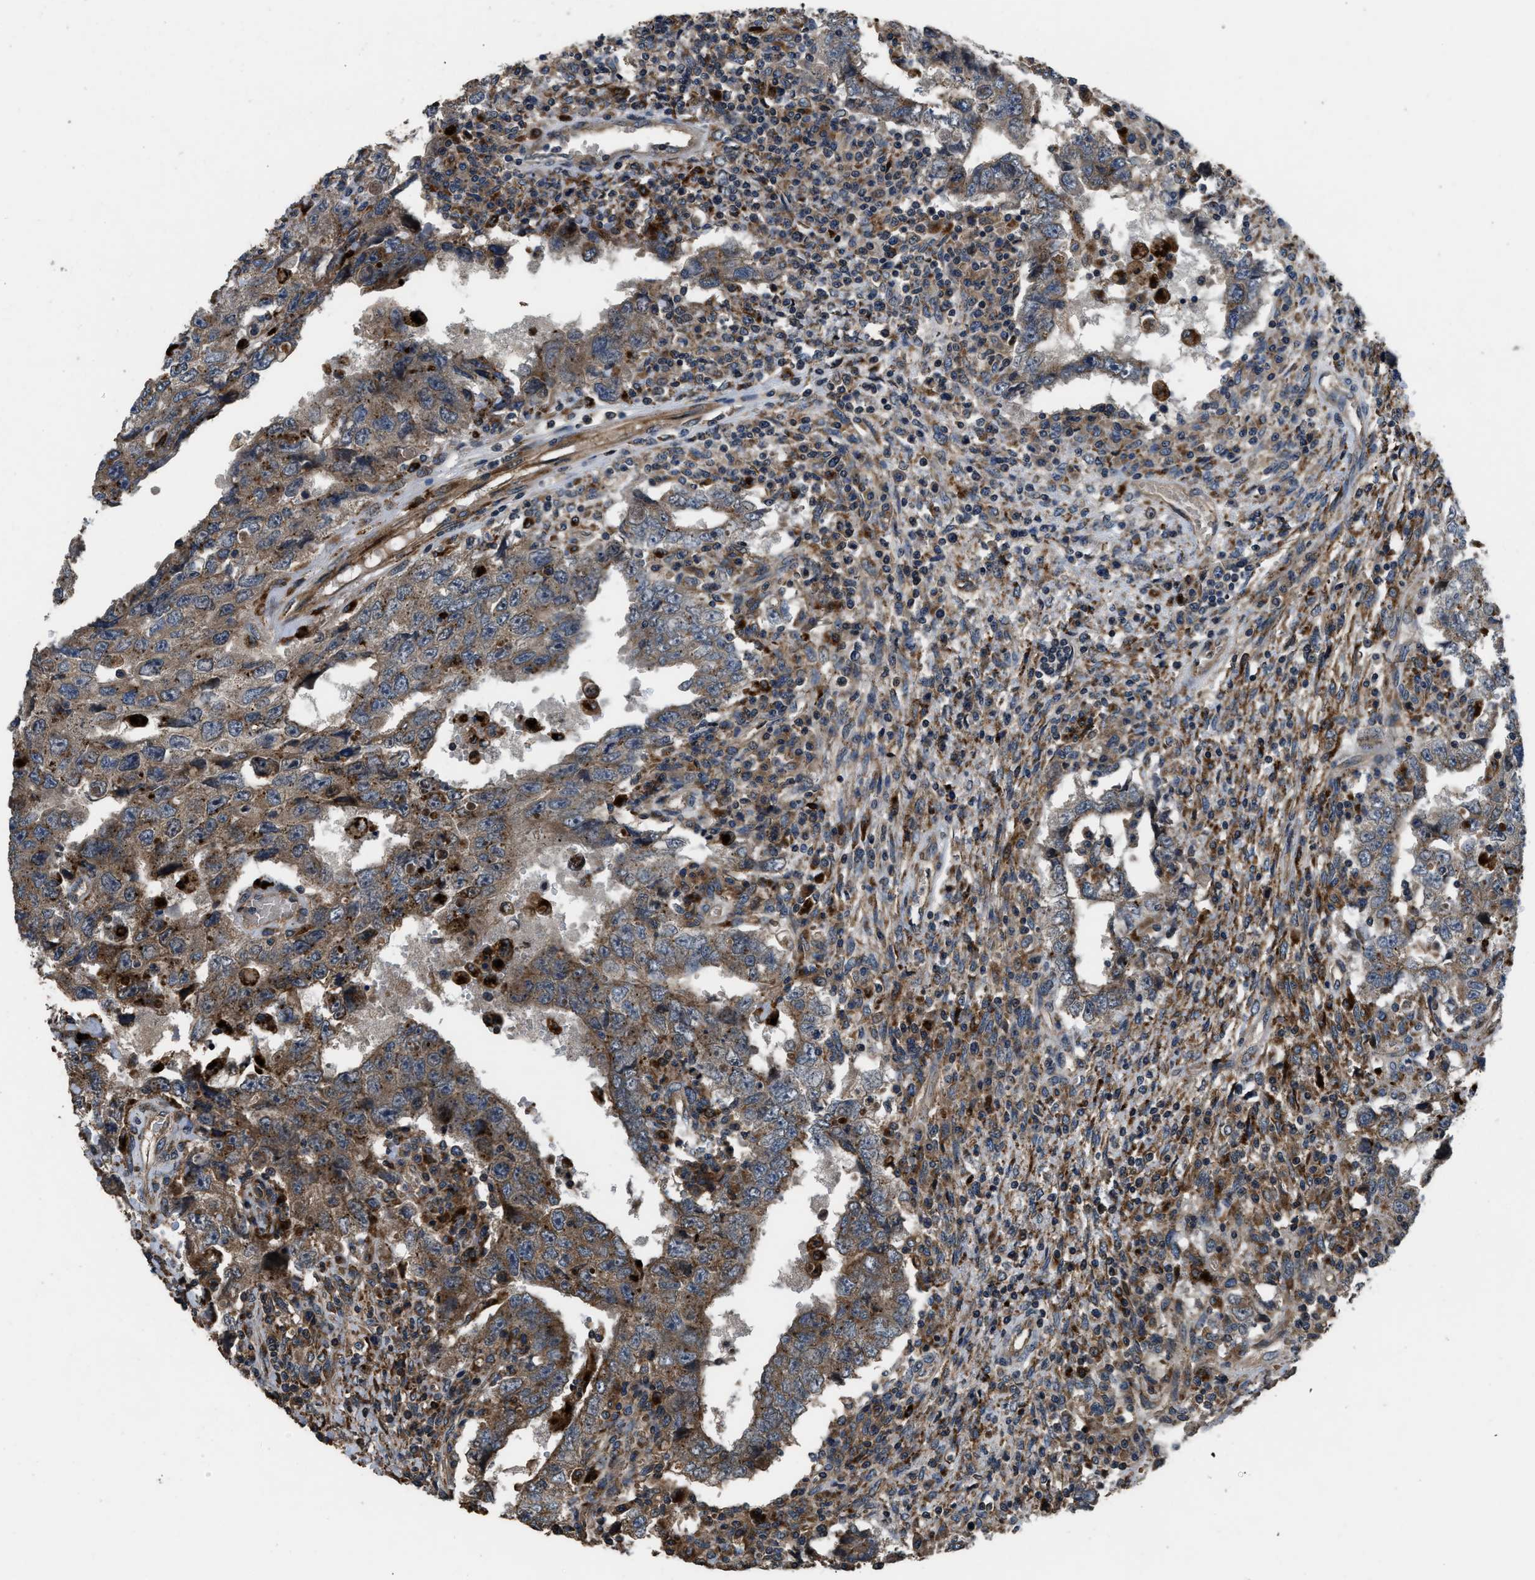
{"staining": {"intensity": "moderate", "quantity": "25%-75%", "location": "cytoplasmic/membranous"}, "tissue": "testis cancer", "cell_type": "Tumor cells", "image_type": "cancer", "snomed": [{"axis": "morphology", "description": "Carcinoma, Embryonal, NOS"}, {"axis": "topography", "description": "Testis"}], "caption": "Immunohistochemical staining of testis cancer displays medium levels of moderate cytoplasmic/membranous protein positivity in about 25%-75% of tumor cells.", "gene": "GGH", "patient": {"sex": "male", "age": 26}}